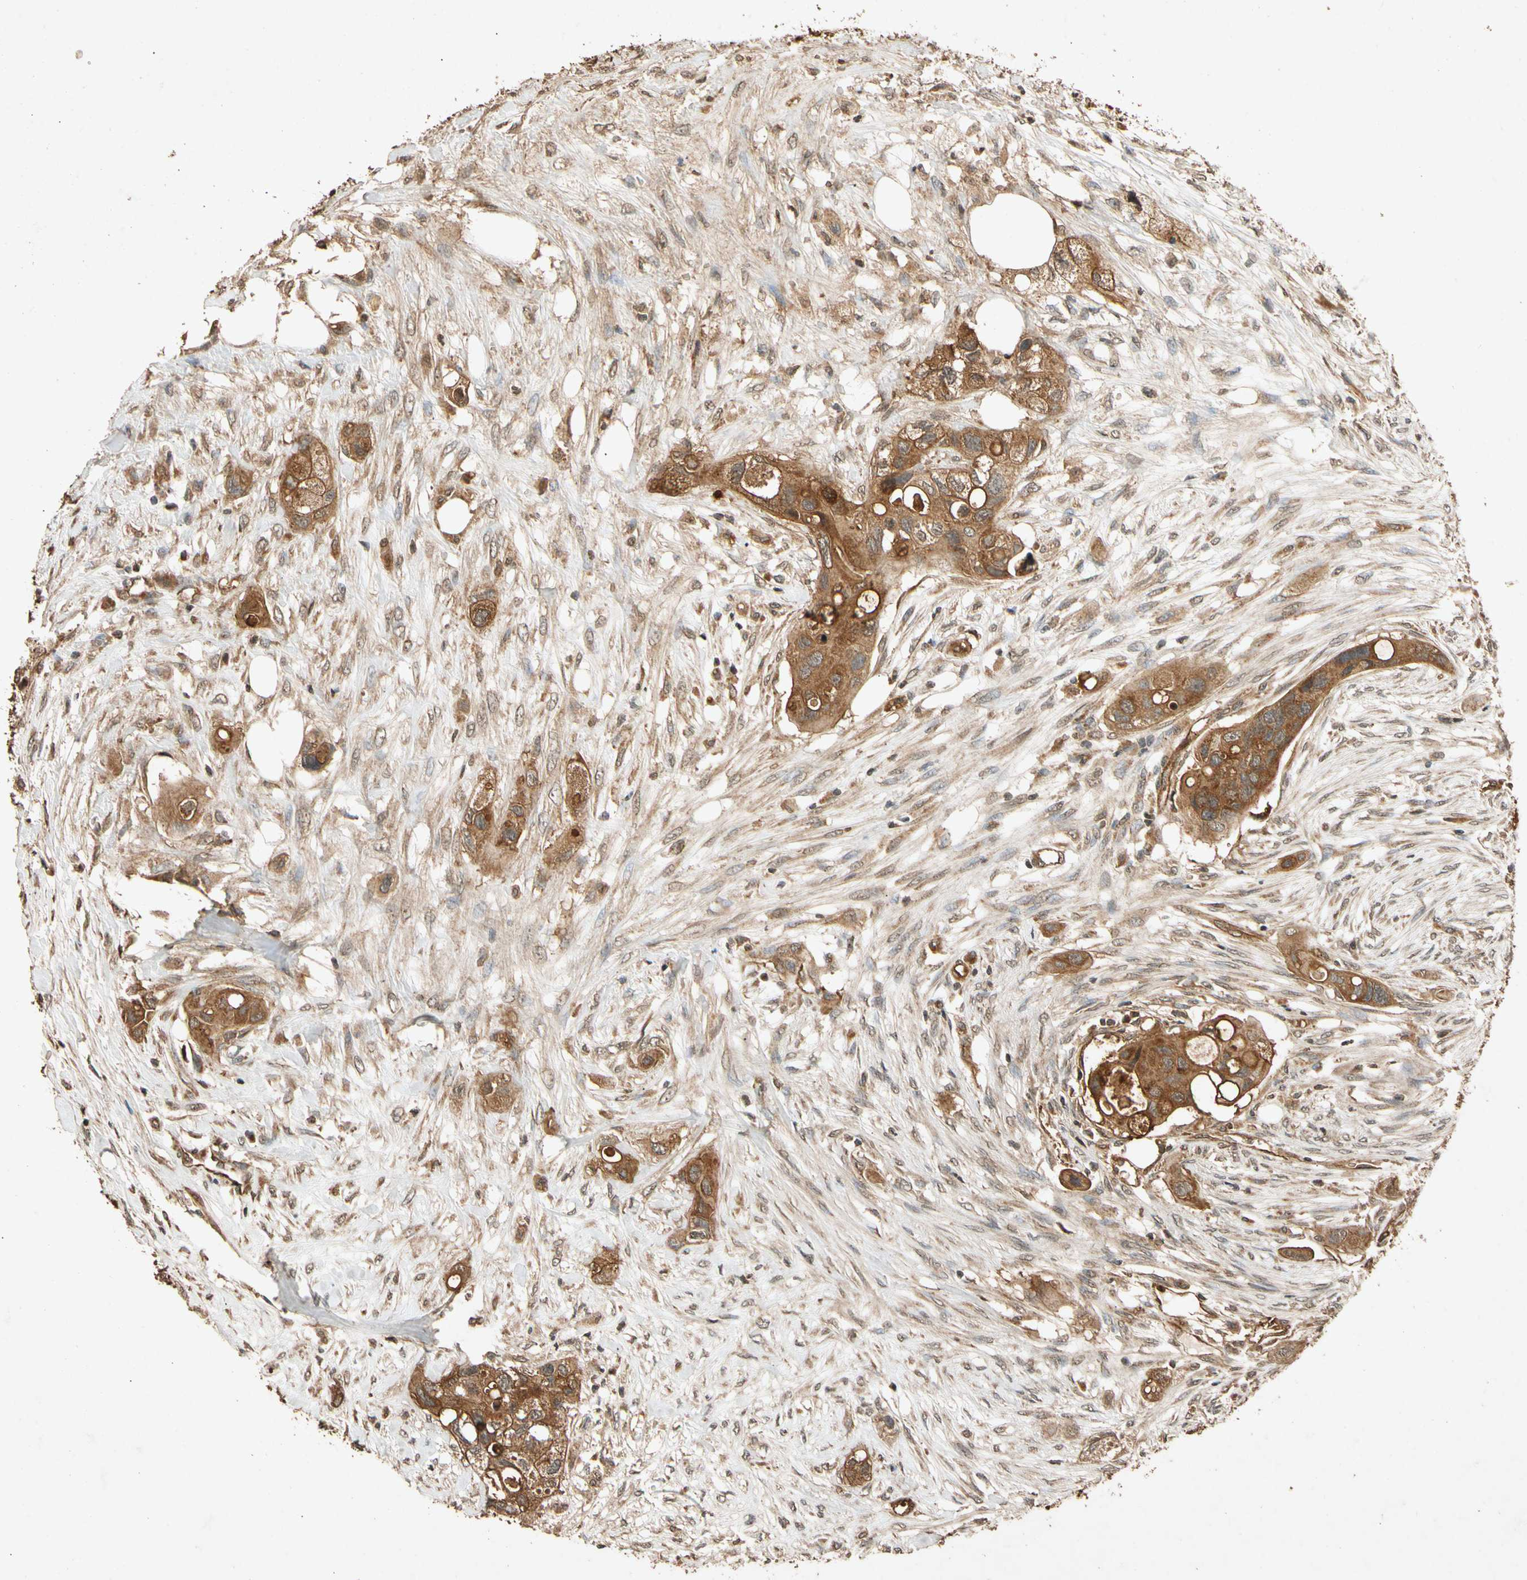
{"staining": {"intensity": "moderate", "quantity": ">75%", "location": "cytoplasmic/membranous"}, "tissue": "colorectal cancer", "cell_type": "Tumor cells", "image_type": "cancer", "snomed": [{"axis": "morphology", "description": "Adenocarcinoma, NOS"}, {"axis": "topography", "description": "Colon"}], "caption": "Moderate cytoplasmic/membranous staining for a protein is identified in approximately >75% of tumor cells of colorectal cancer using IHC.", "gene": "TXN2", "patient": {"sex": "female", "age": 57}}